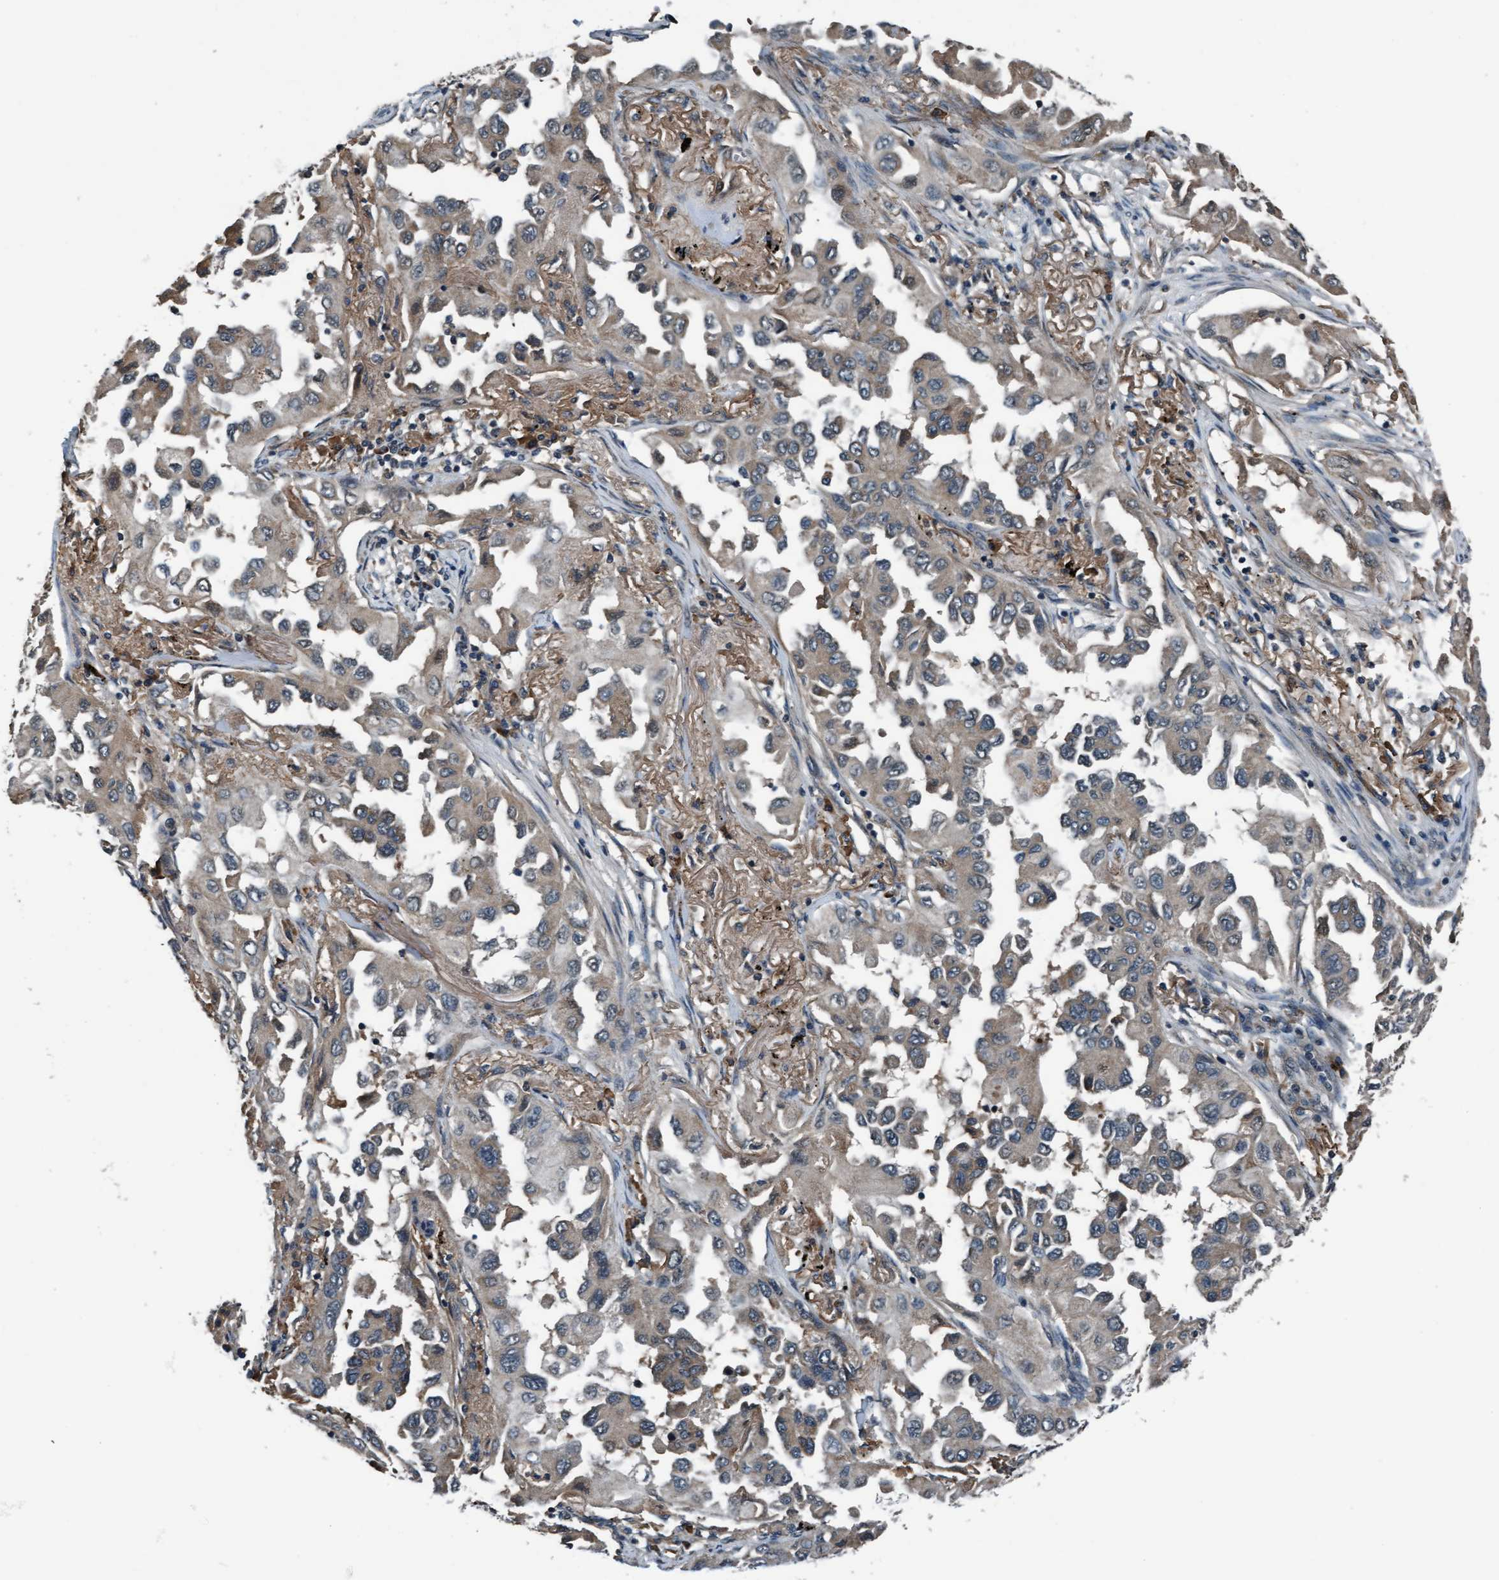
{"staining": {"intensity": "moderate", "quantity": ">75%", "location": "cytoplasmic/membranous"}, "tissue": "lung cancer", "cell_type": "Tumor cells", "image_type": "cancer", "snomed": [{"axis": "morphology", "description": "Adenocarcinoma, NOS"}, {"axis": "topography", "description": "Lung"}], "caption": "The photomicrograph shows immunohistochemical staining of lung adenocarcinoma. There is moderate cytoplasmic/membranous positivity is identified in approximately >75% of tumor cells.", "gene": "WASF1", "patient": {"sex": "female", "age": 65}}